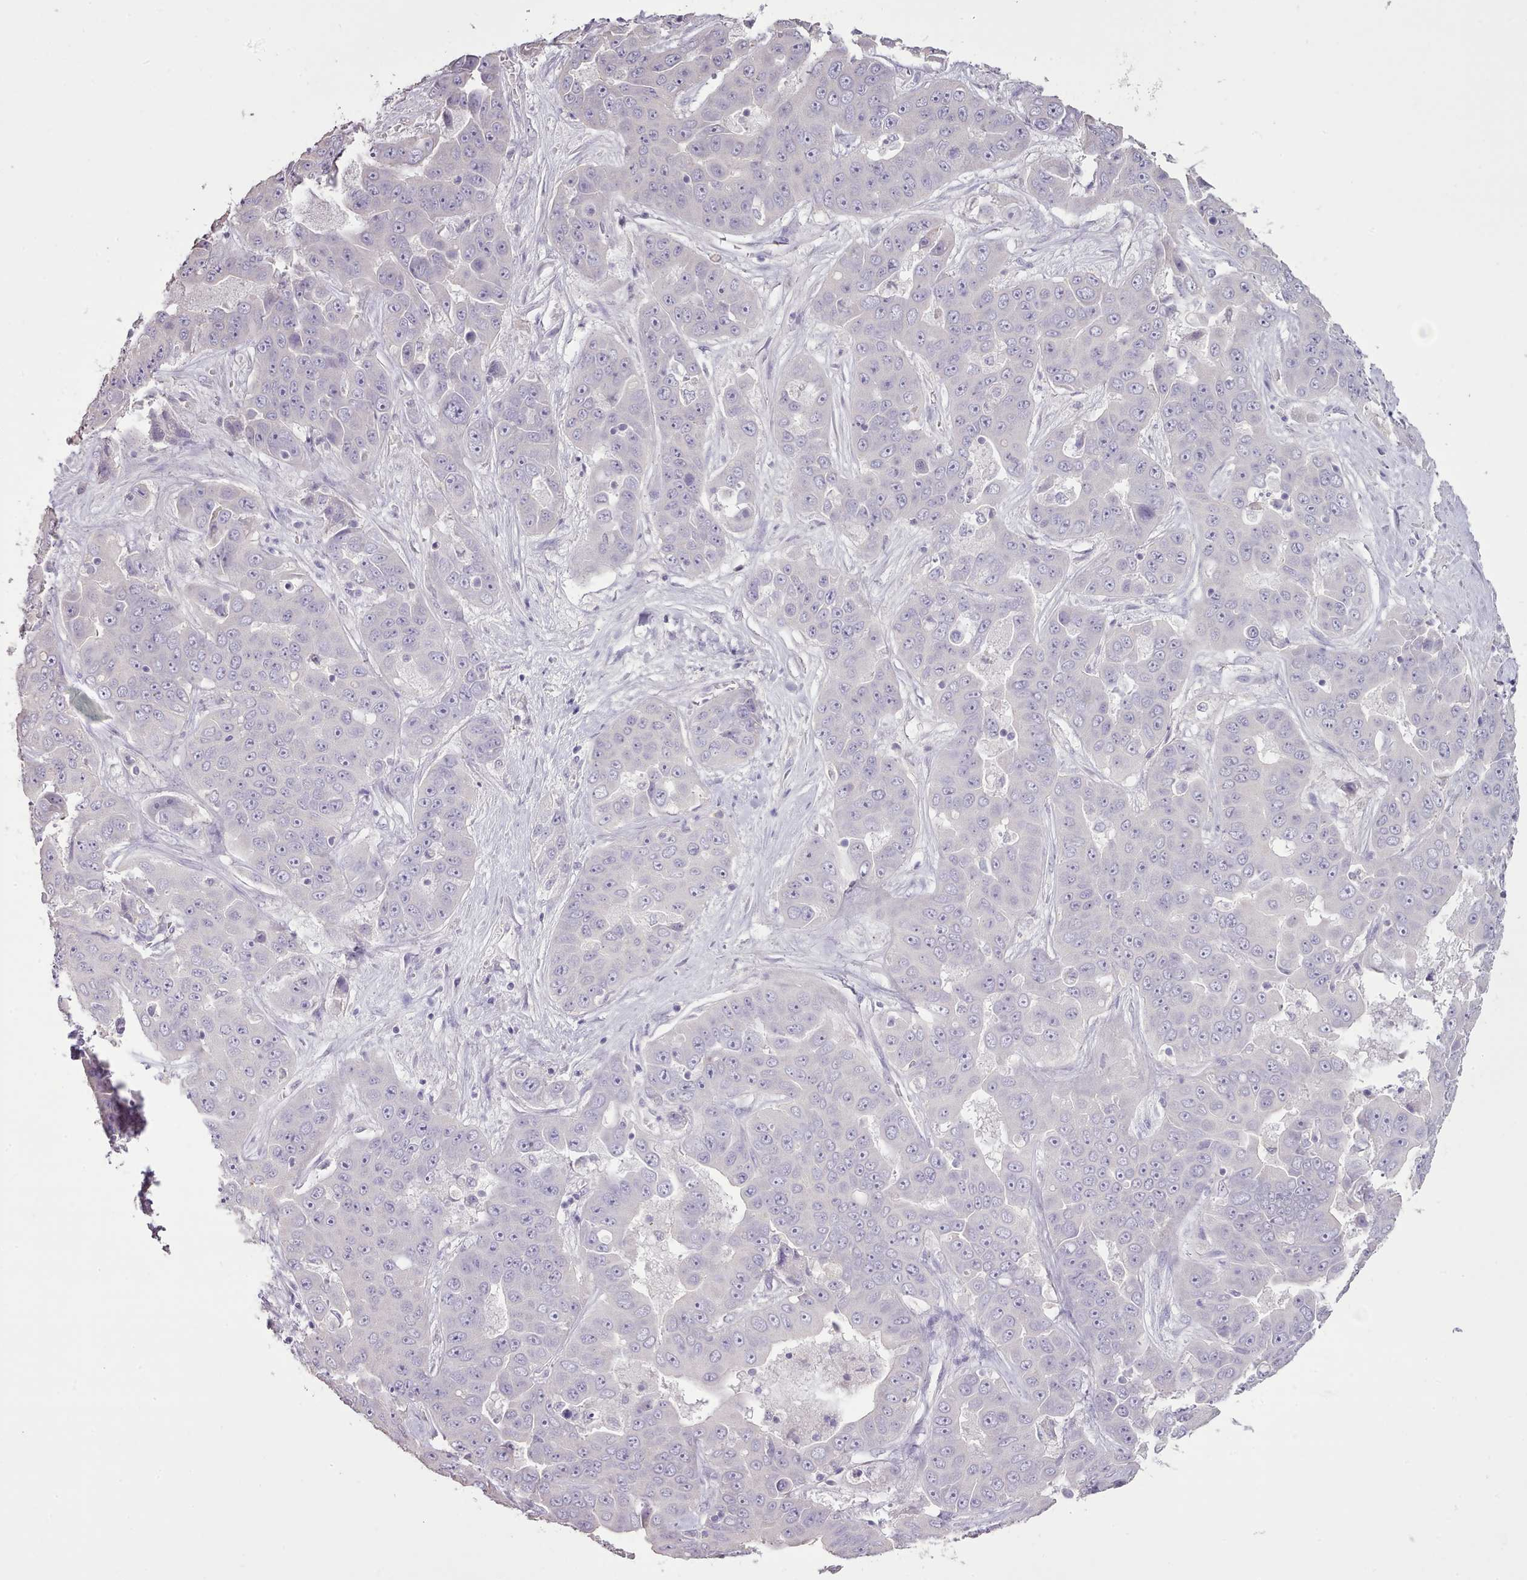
{"staining": {"intensity": "negative", "quantity": "none", "location": "none"}, "tissue": "liver cancer", "cell_type": "Tumor cells", "image_type": "cancer", "snomed": [{"axis": "morphology", "description": "Cholangiocarcinoma"}, {"axis": "topography", "description": "Liver"}], "caption": "Tumor cells show no significant protein expression in cholangiocarcinoma (liver).", "gene": "BLOC1S2", "patient": {"sex": "female", "age": 52}}